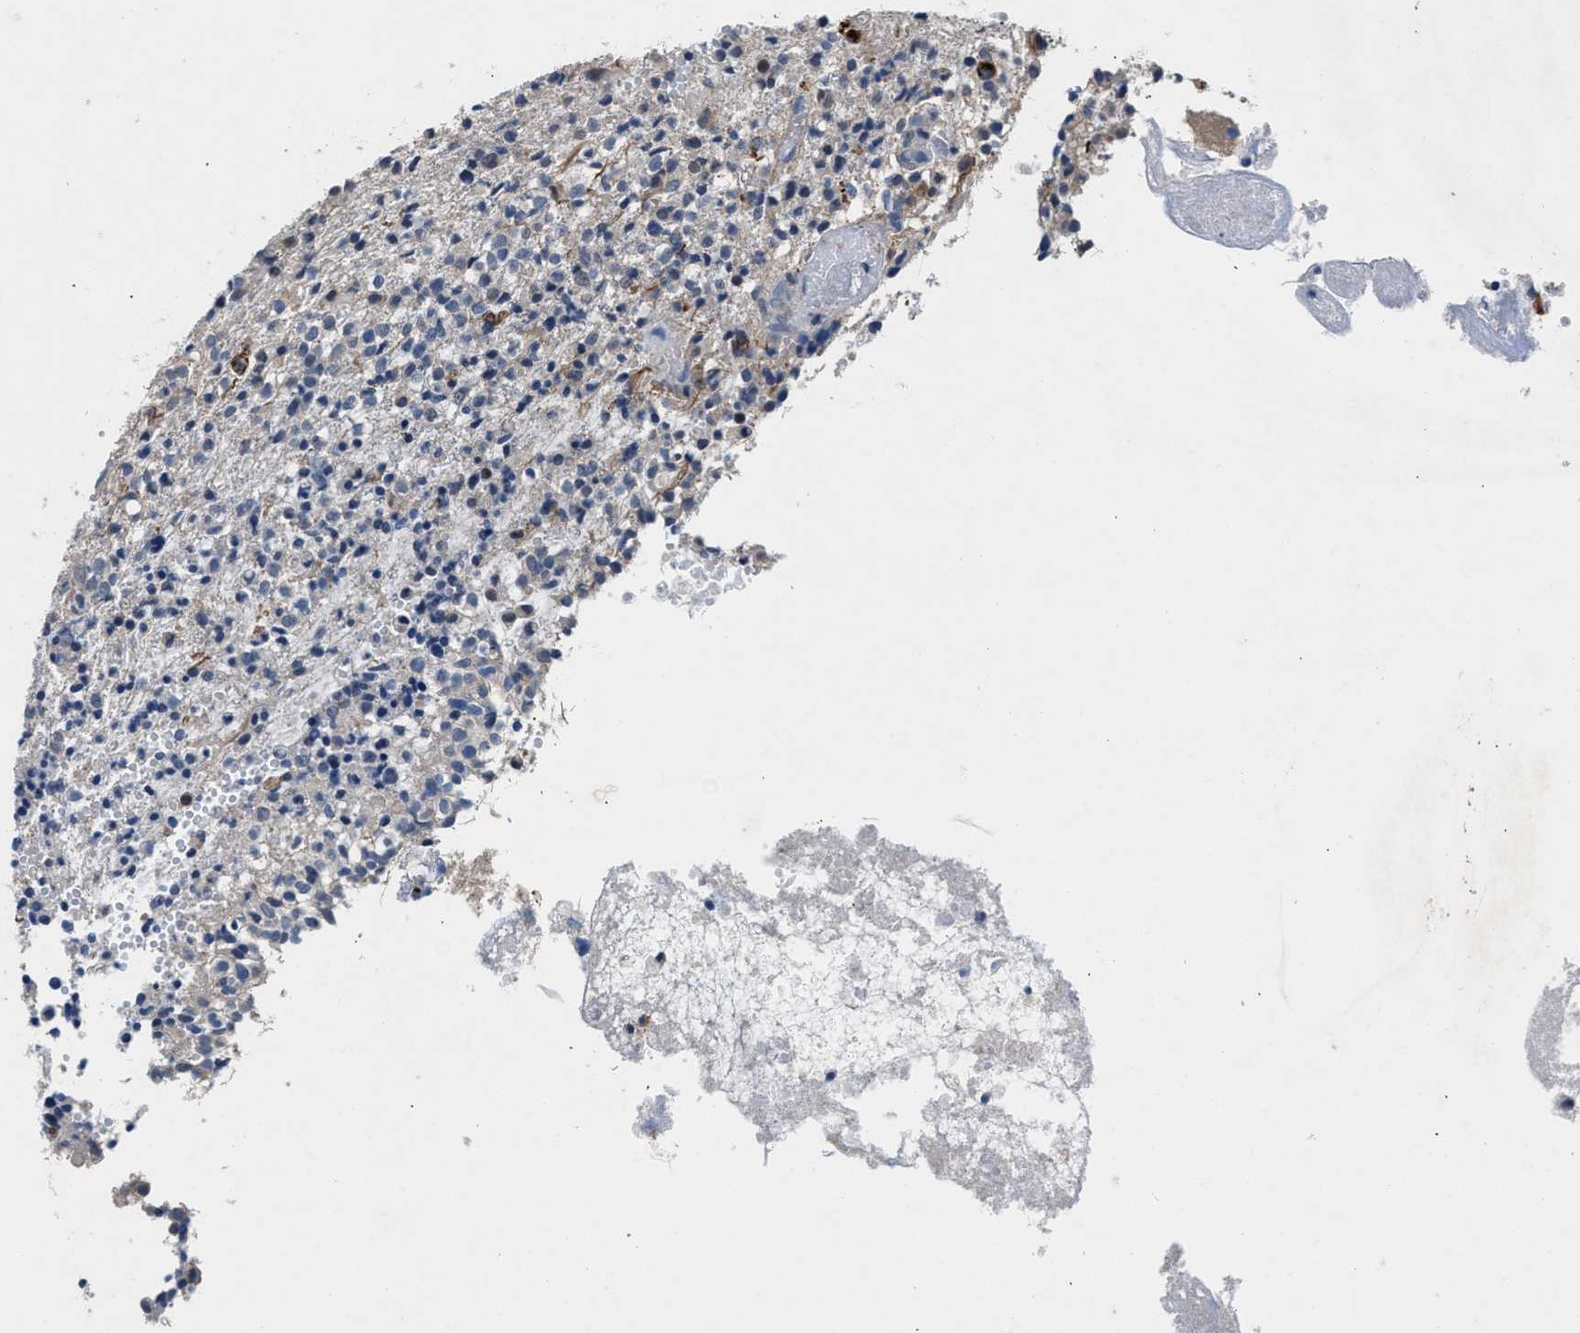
{"staining": {"intensity": "weak", "quantity": "25%-75%", "location": "cytoplasmic/membranous"}, "tissue": "glioma", "cell_type": "Tumor cells", "image_type": "cancer", "snomed": [{"axis": "morphology", "description": "Glioma, malignant, High grade"}, {"axis": "topography", "description": "Brain"}], "caption": "IHC of glioma shows low levels of weak cytoplasmic/membranous staining in about 25%-75% of tumor cells.", "gene": "COPS2", "patient": {"sex": "female", "age": 59}}